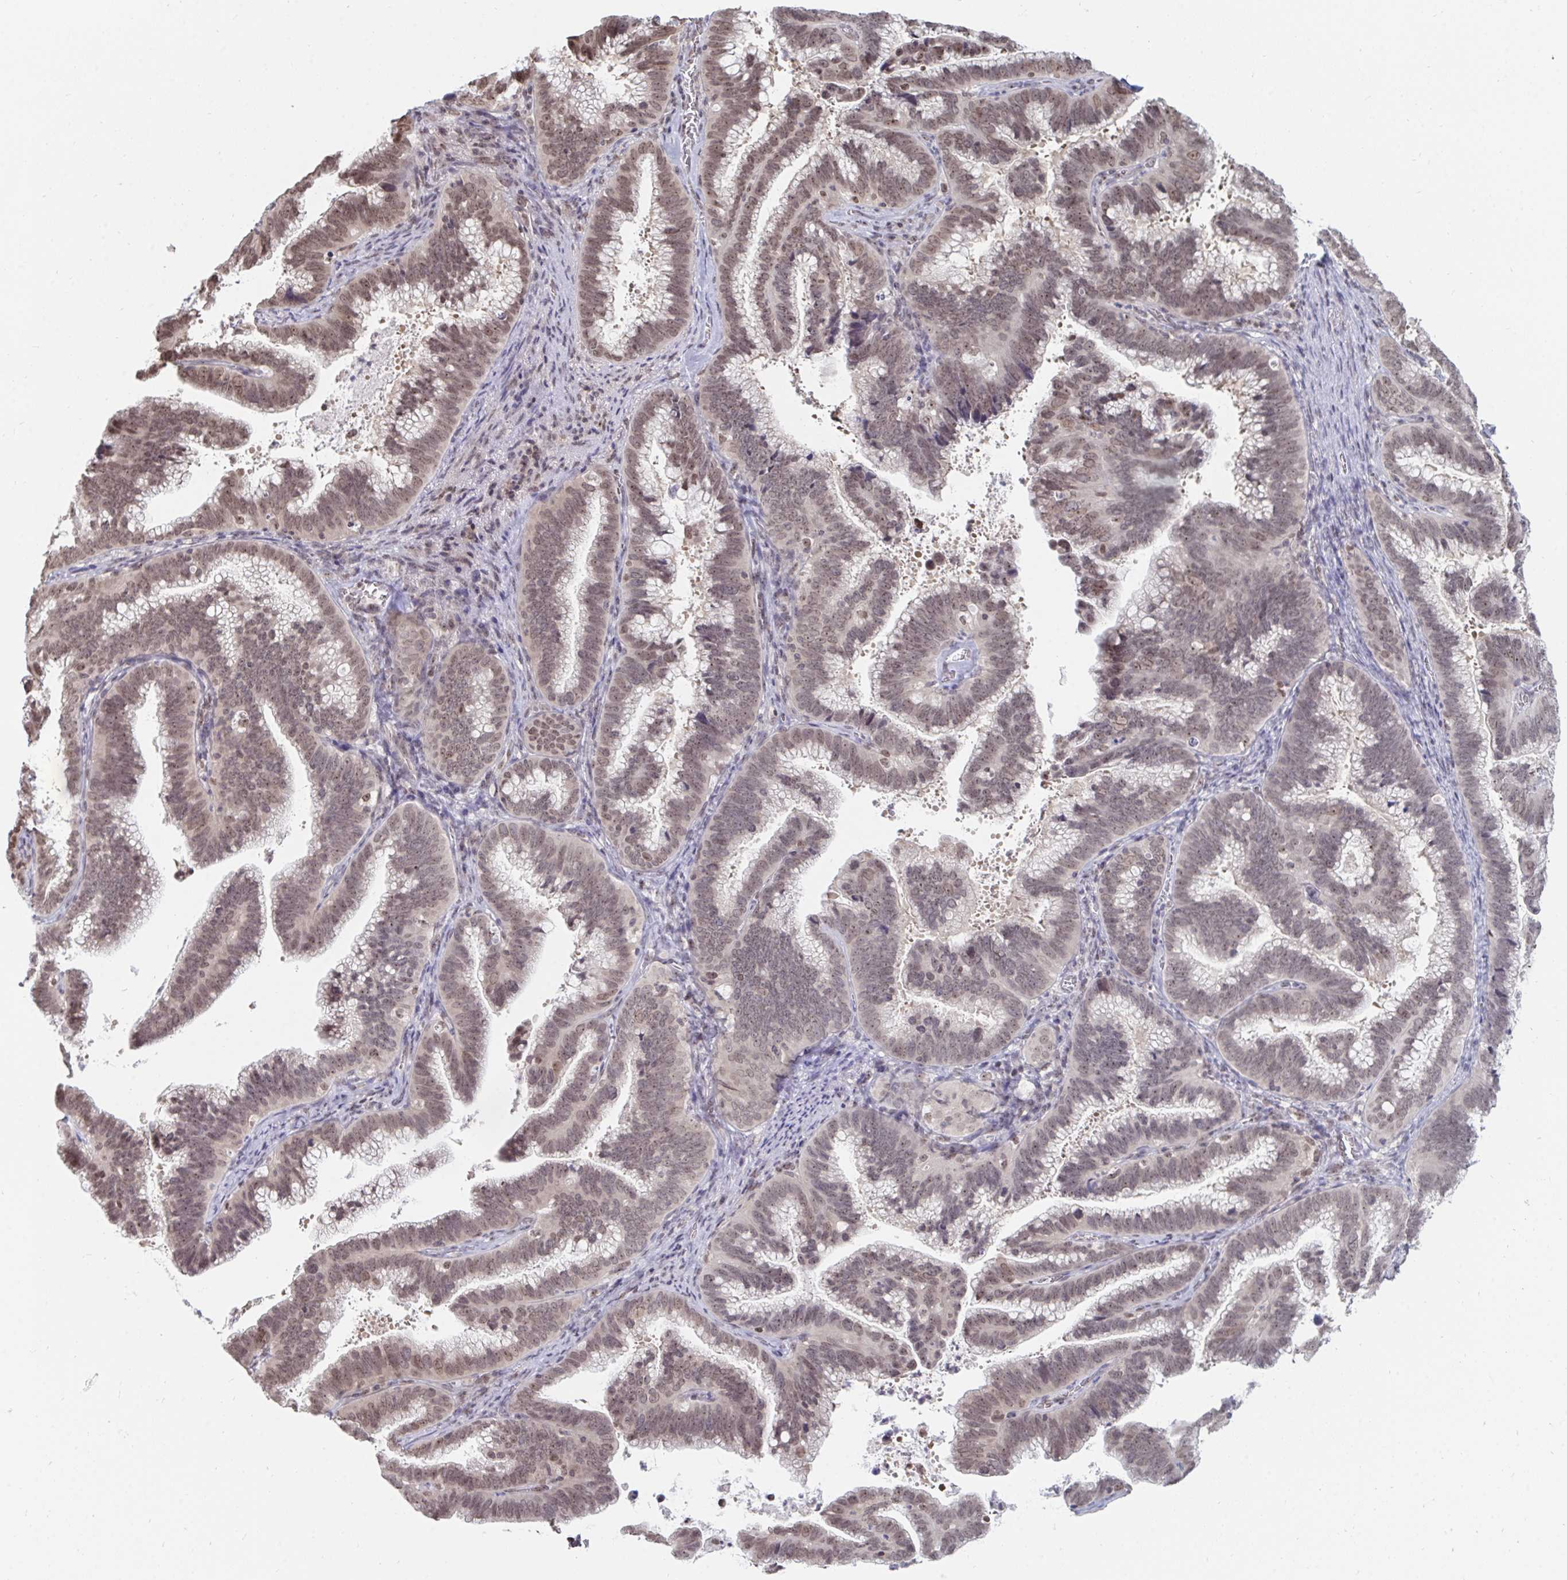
{"staining": {"intensity": "weak", "quantity": ">75%", "location": "nuclear"}, "tissue": "cervical cancer", "cell_type": "Tumor cells", "image_type": "cancer", "snomed": [{"axis": "morphology", "description": "Adenocarcinoma, NOS"}, {"axis": "topography", "description": "Cervix"}], "caption": "Protein expression analysis of human adenocarcinoma (cervical) reveals weak nuclear positivity in about >75% of tumor cells.", "gene": "TRIP12", "patient": {"sex": "female", "age": 61}}